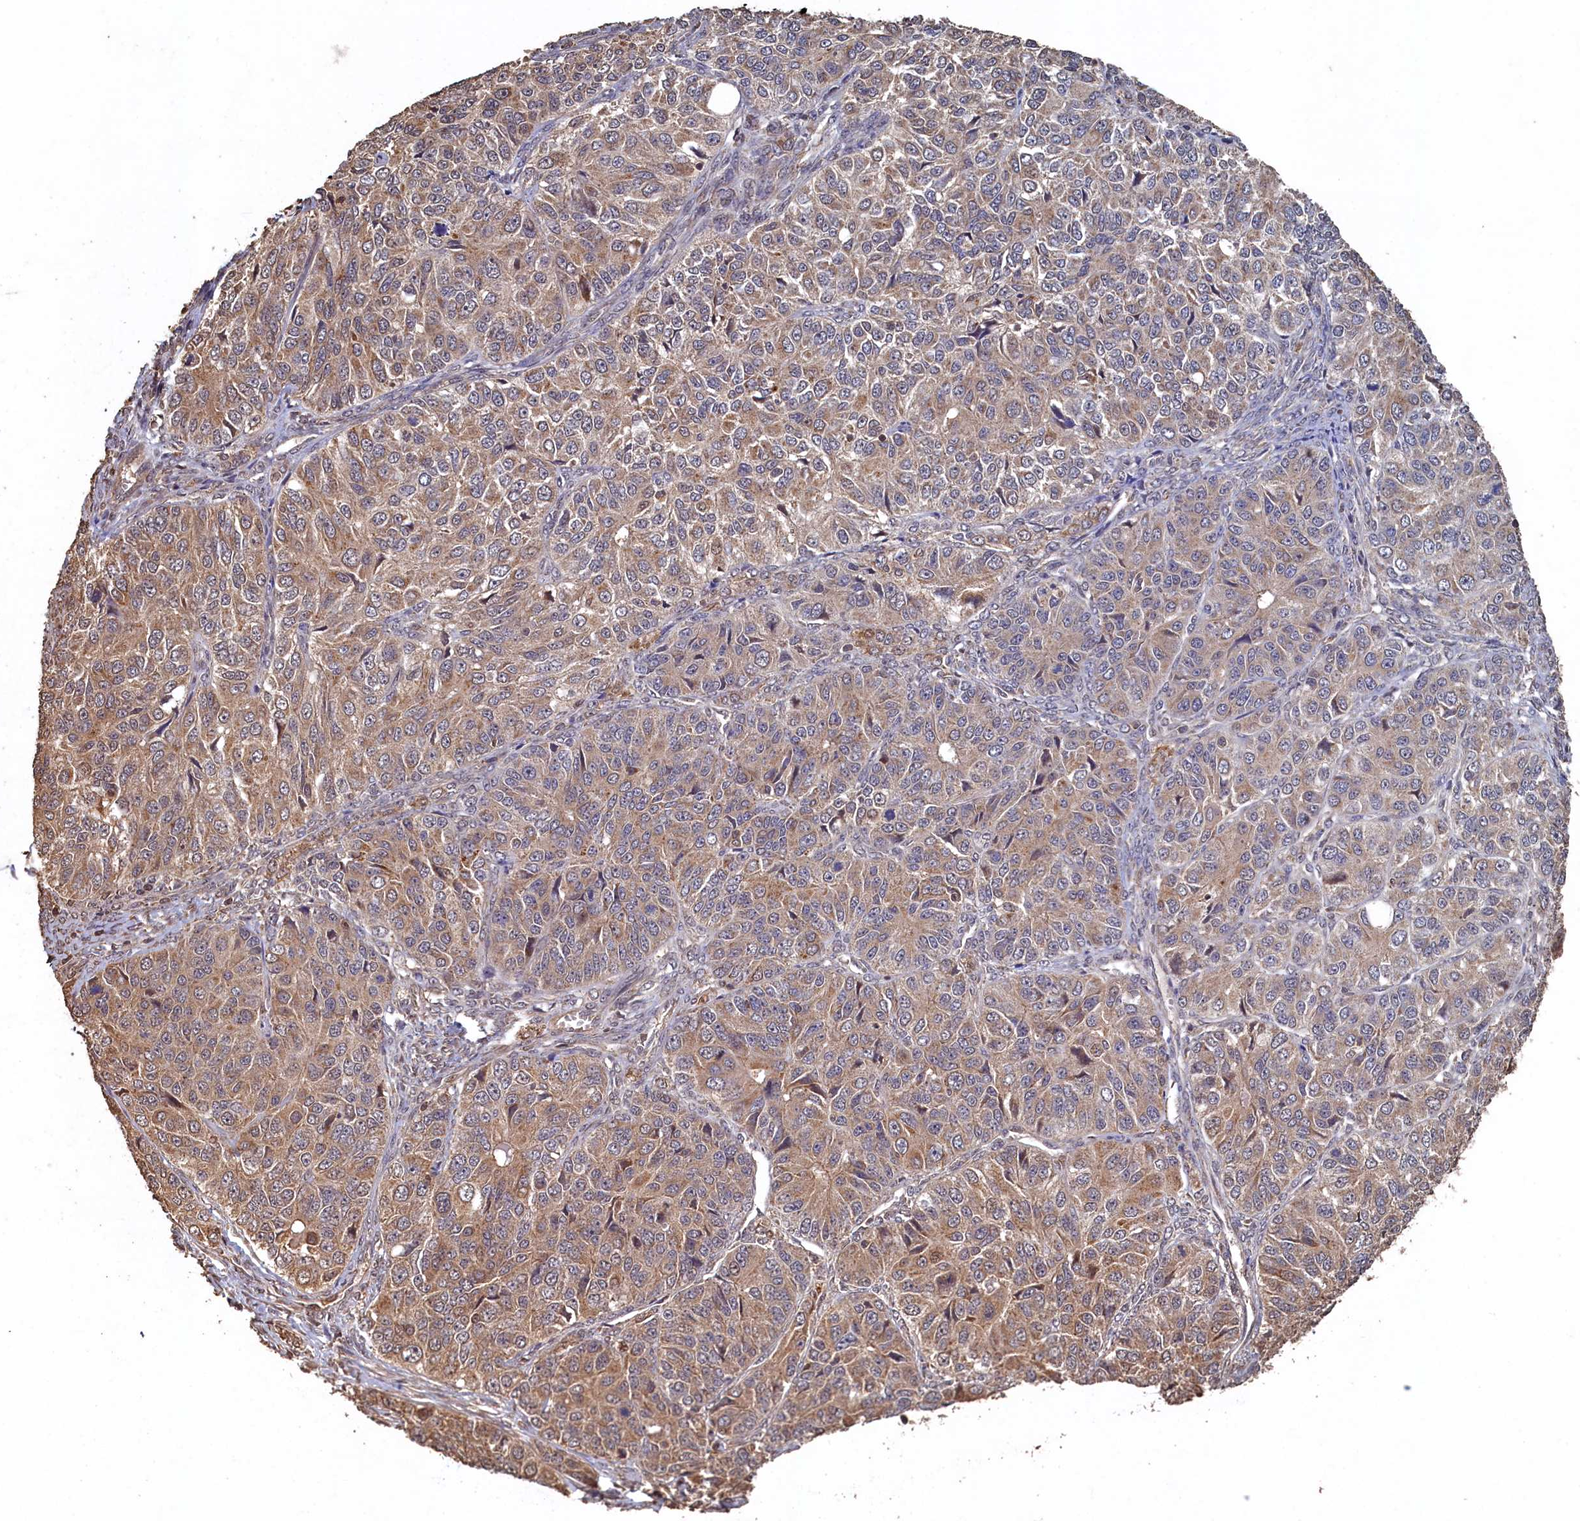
{"staining": {"intensity": "weak", "quantity": ">75%", "location": "cytoplasmic/membranous"}, "tissue": "ovarian cancer", "cell_type": "Tumor cells", "image_type": "cancer", "snomed": [{"axis": "morphology", "description": "Carcinoma, endometroid"}, {"axis": "topography", "description": "Ovary"}], "caption": "The histopathology image exhibits immunohistochemical staining of endometroid carcinoma (ovarian). There is weak cytoplasmic/membranous staining is seen in about >75% of tumor cells. Immunohistochemistry (ihc) stains the protein of interest in brown and the nuclei are stained blue.", "gene": "PIGN", "patient": {"sex": "female", "age": 51}}